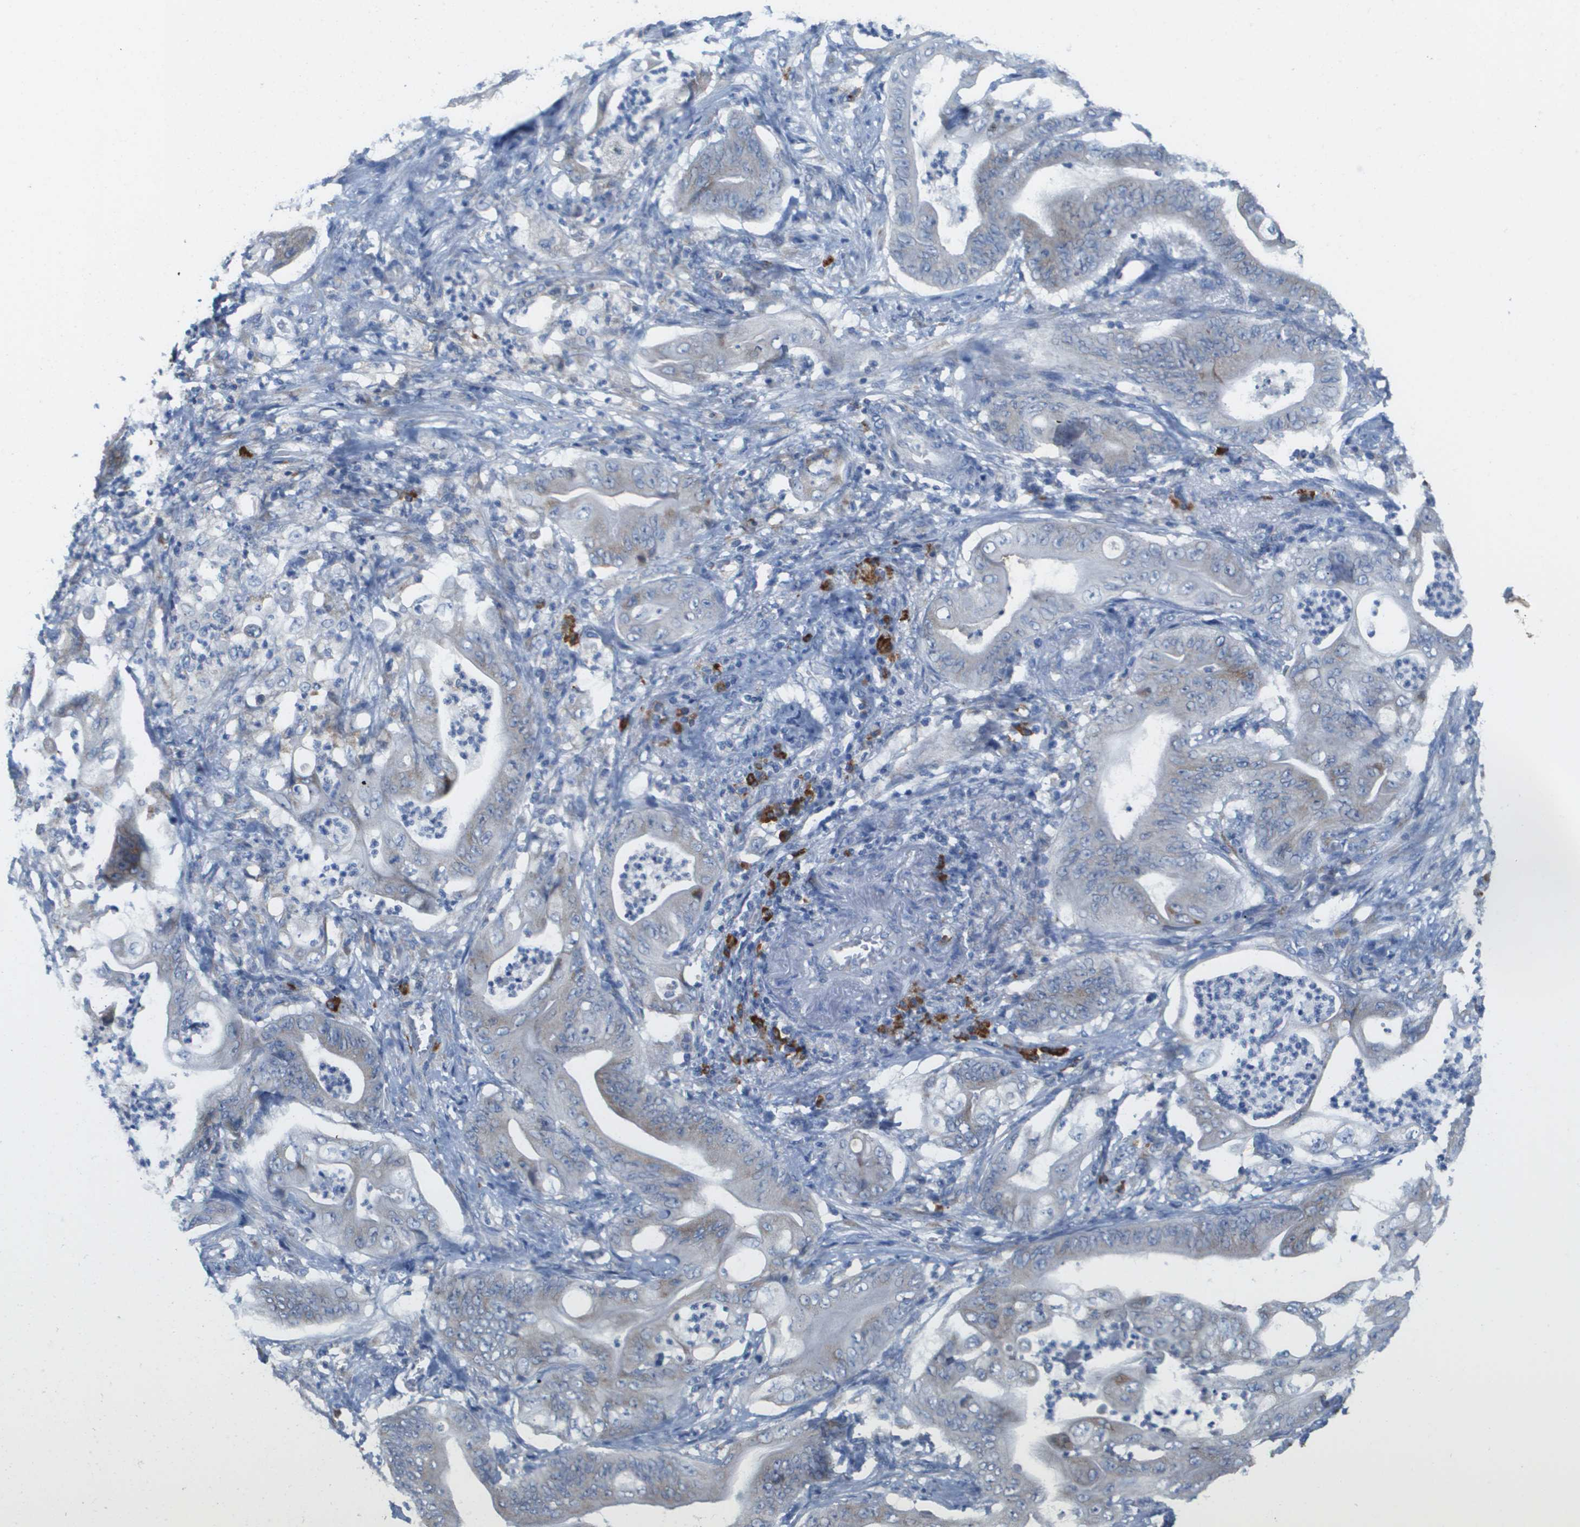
{"staining": {"intensity": "weak", "quantity": "<25%", "location": "cytoplasmic/membranous"}, "tissue": "stomach cancer", "cell_type": "Tumor cells", "image_type": "cancer", "snomed": [{"axis": "morphology", "description": "Adenocarcinoma, NOS"}, {"axis": "topography", "description": "Stomach"}], "caption": "IHC histopathology image of adenocarcinoma (stomach) stained for a protein (brown), which reveals no positivity in tumor cells.", "gene": "CD3G", "patient": {"sex": "female", "age": 73}}